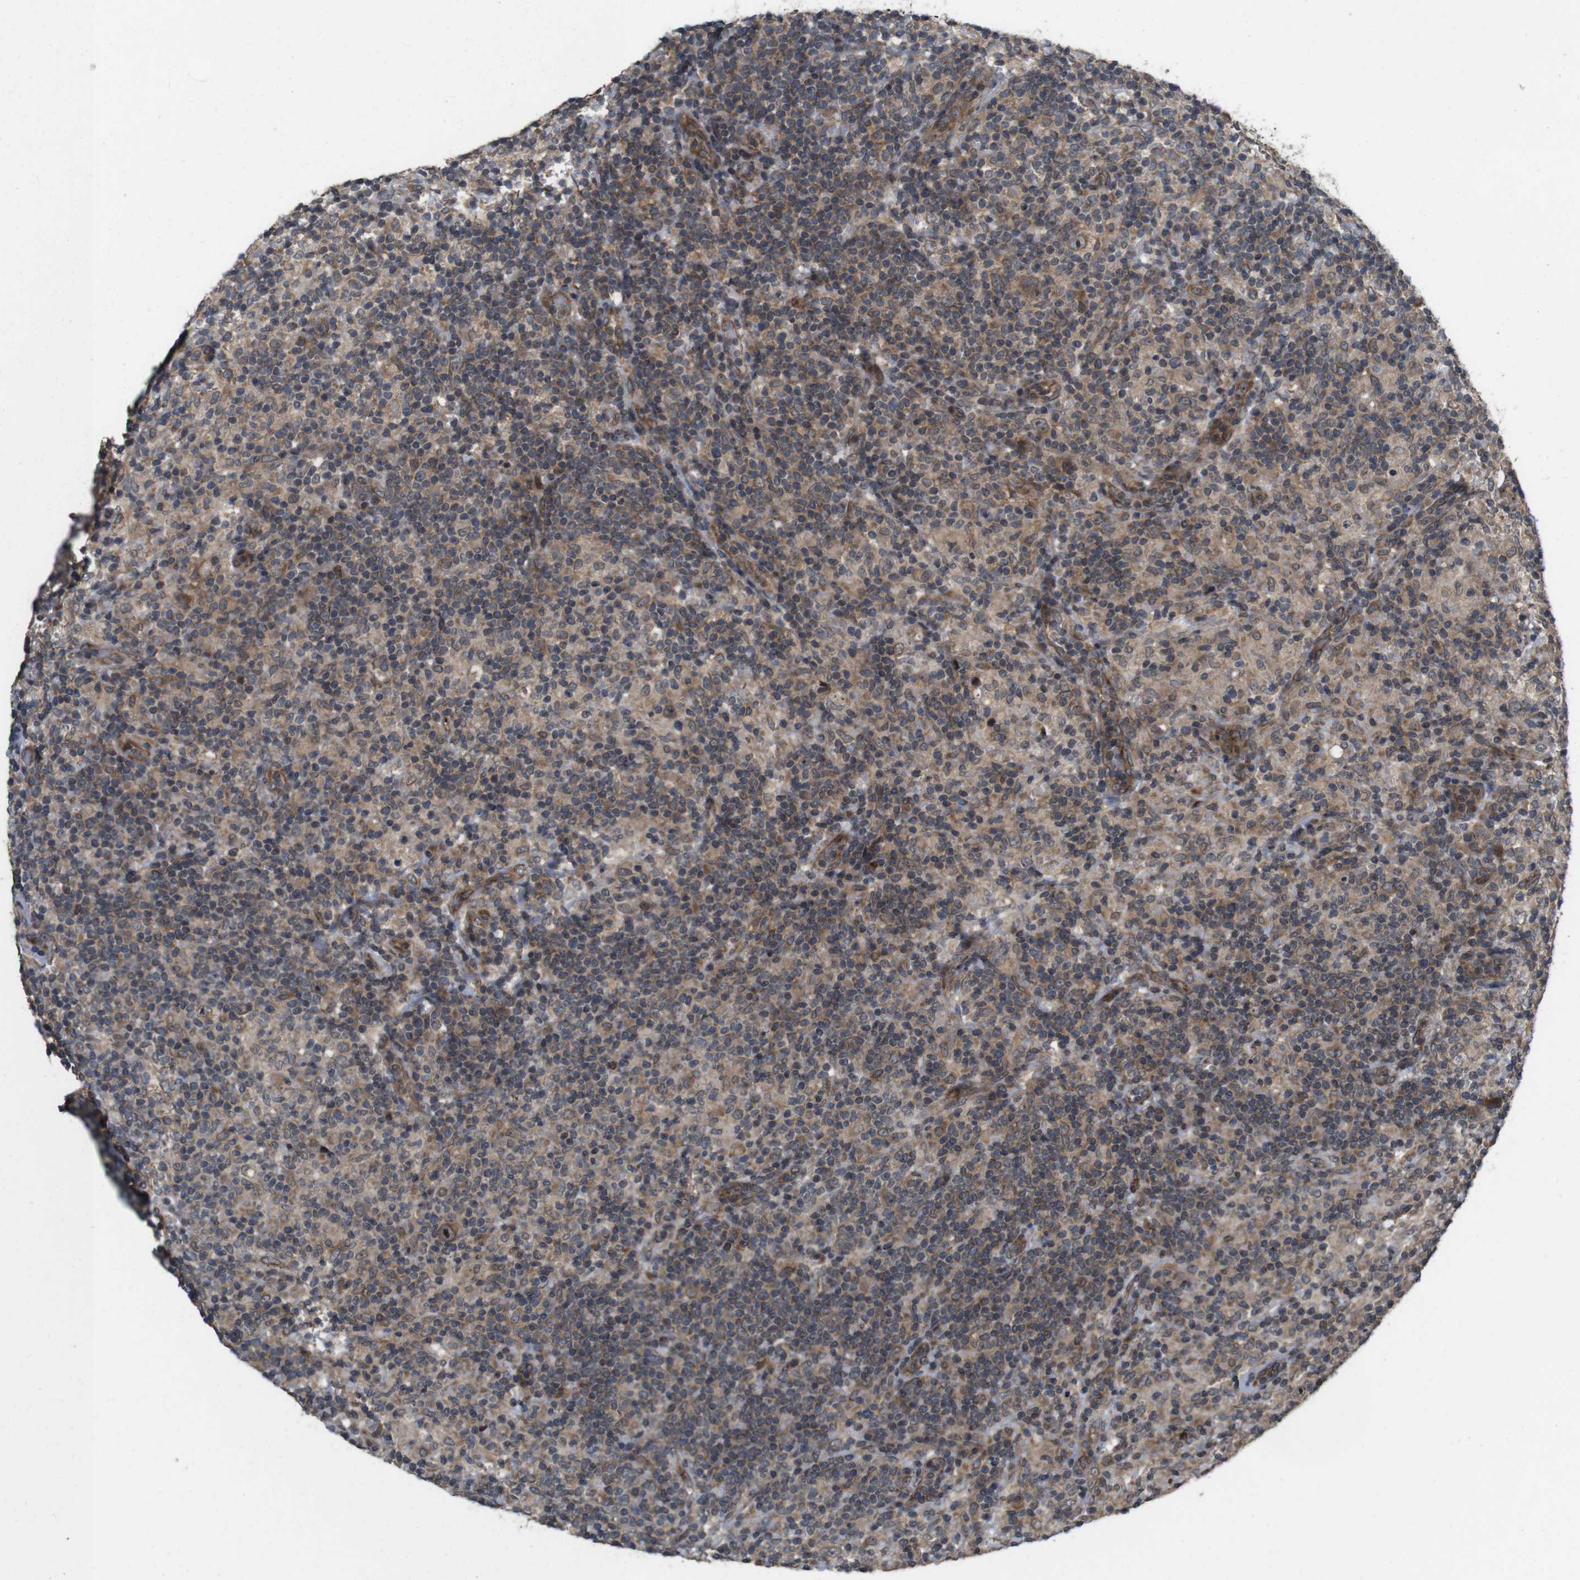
{"staining": {"intensity": "moderate", "quantity": ">75%", "location": "cytoplasmic/membranous"}, "tissue": "lymphoma", "cell_type": "Tumor cells", "image_type": "cancer", "snomed": [{"axis": "morphology", "description": "Hodgkin's disease, NOS"}, {"axis": "topography", "description": "Lymph node"}], "caption": "The histopathology image exhibits immunohistochemical staining of lymphoma. There is moderate cytoplasmic/membranous staining is seen in approximately >75% of tumor cells. (DAB IHC, brown staining for protein, blue staining for nuclei).", "gene": "EFCAB14", "patient": {"sex": "male", "age": 70}}